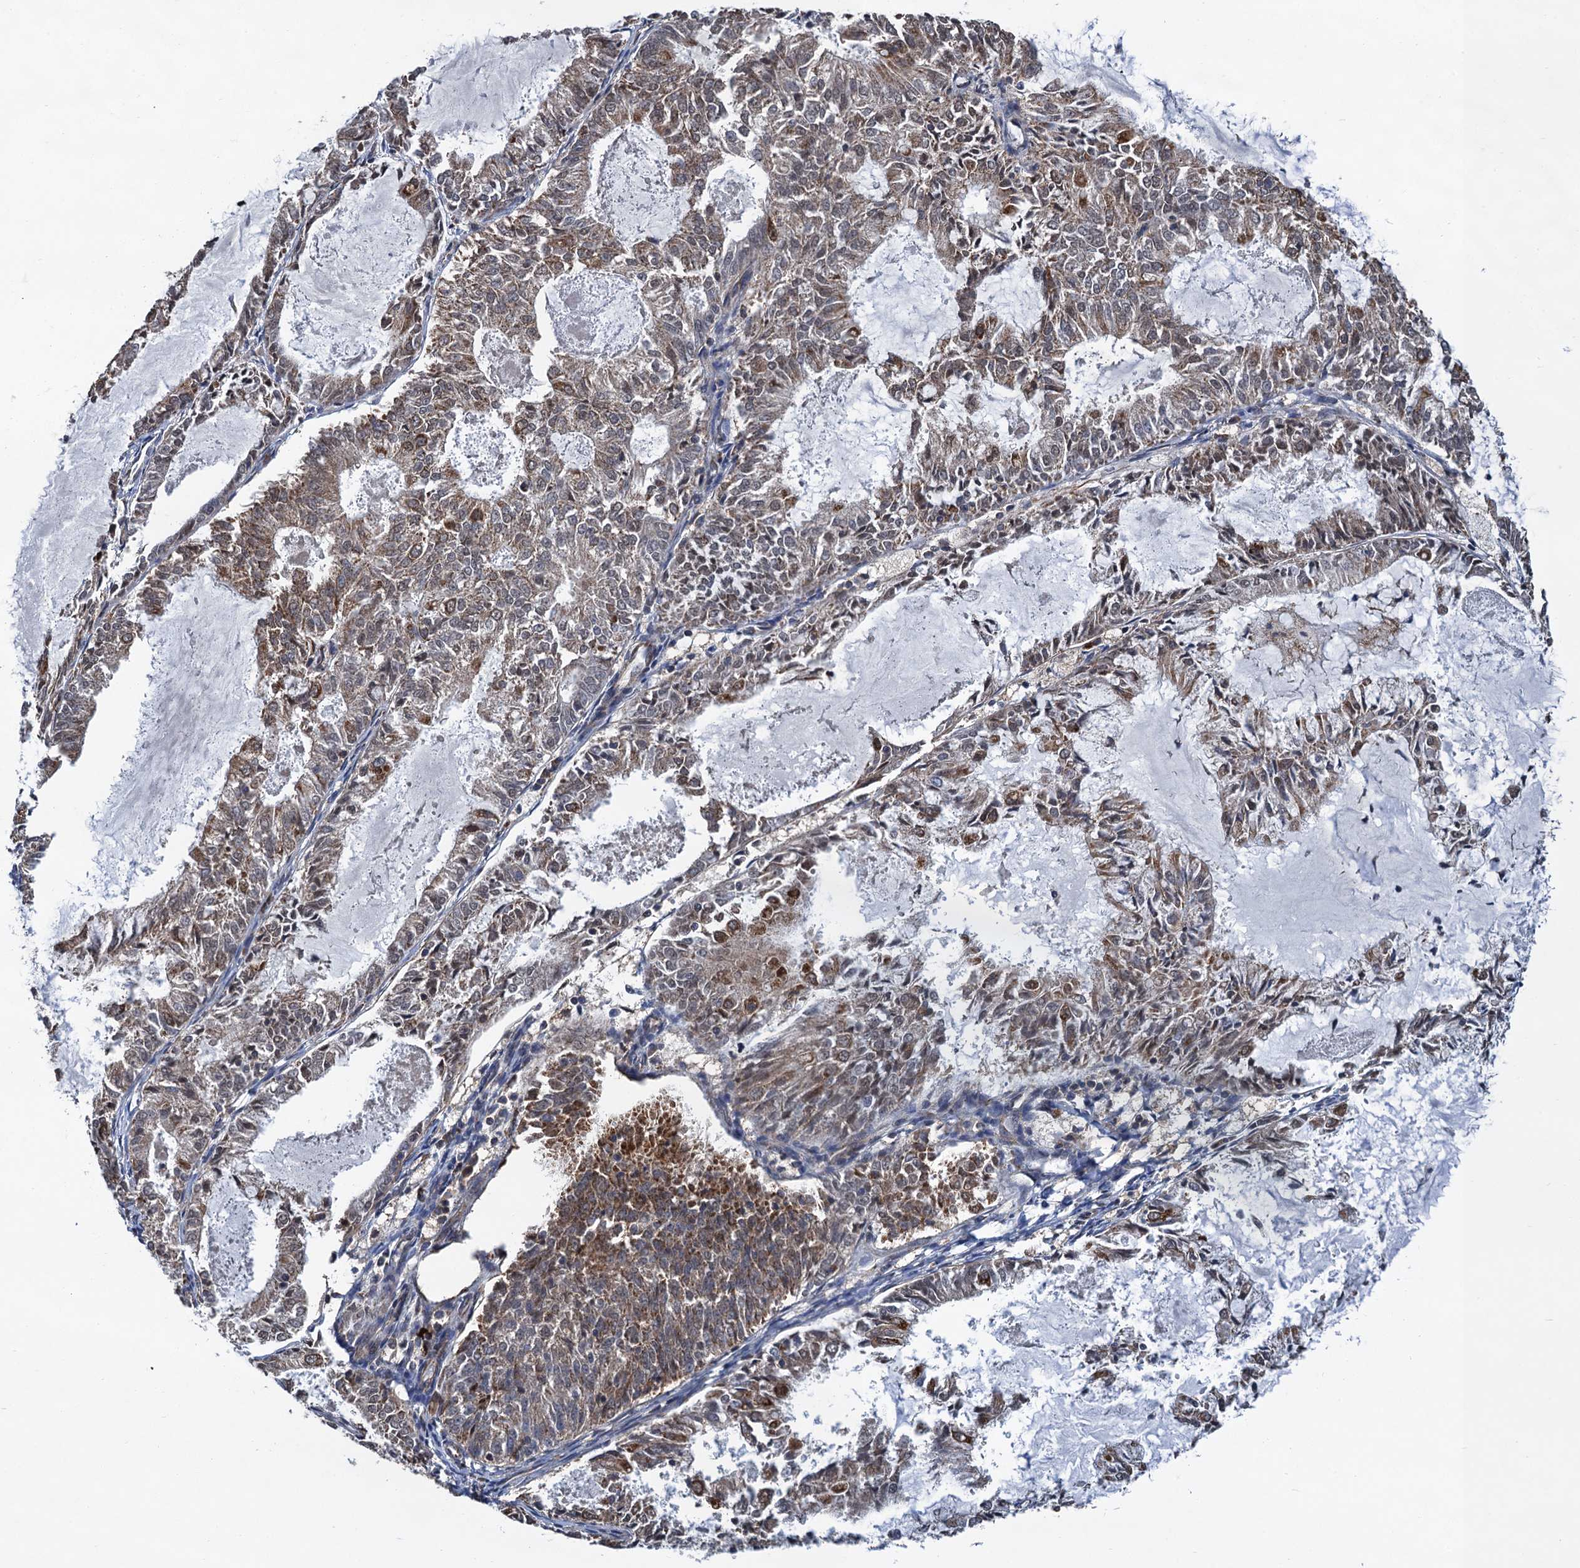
{"staining": {"intensity": "moderate", "quantity": ">75%", "location": "cytoplasmic/membranous"}, "tissue": "endometrial cancer", "cell_type": "Tumor cells", "image_type": "cancer", "snomed": [{"axis": "morphology", "description": "Adenocarcinoma, NOS"}, {"axis": "topography", "description": "Endometrium"}], "caption": "An image of endometrial cancer (adenocarcinoma) stained for a protein reveals moderate cytoplasmic/membranous brown staining in tumor cells.", "gene": "CMPK2", "patient": {"sex": "female", "age": 57}}